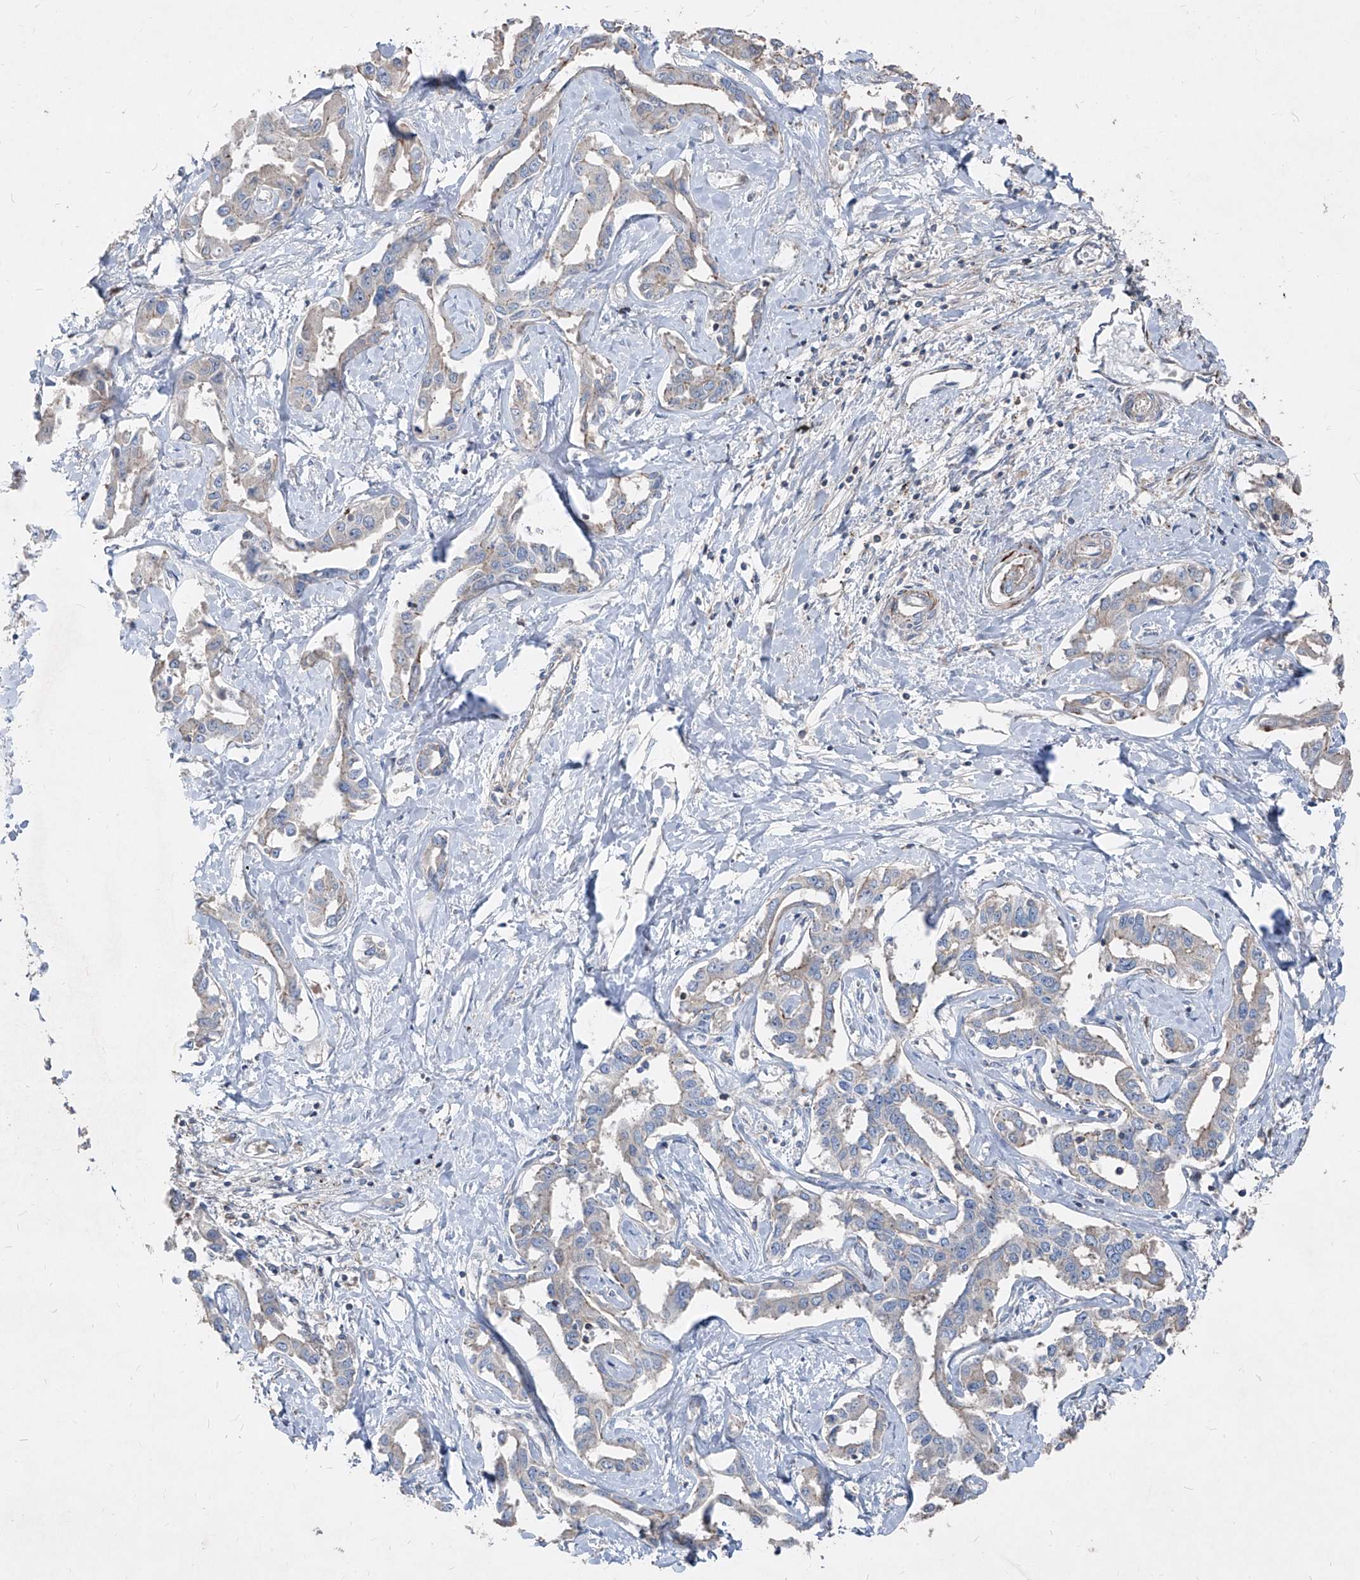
{"staining": {"intensity": "negative", "quantity": "none", "location": "none"}, "tissue": "liver cancer", "cell_type": "Tumor cells", "image_type": "cancer", "snomed": [{"axis": "morphology", "description": "Cholangiocarcinoma"}, {"axis": "topography", "description": "Liver"}], "caption": "The histopathology image reveals no significant expression in tumor cells of liver cancer (cholangiocarcinoma).", "gene": "UFD1", "patient": {"sex": "male", "age": 59}}